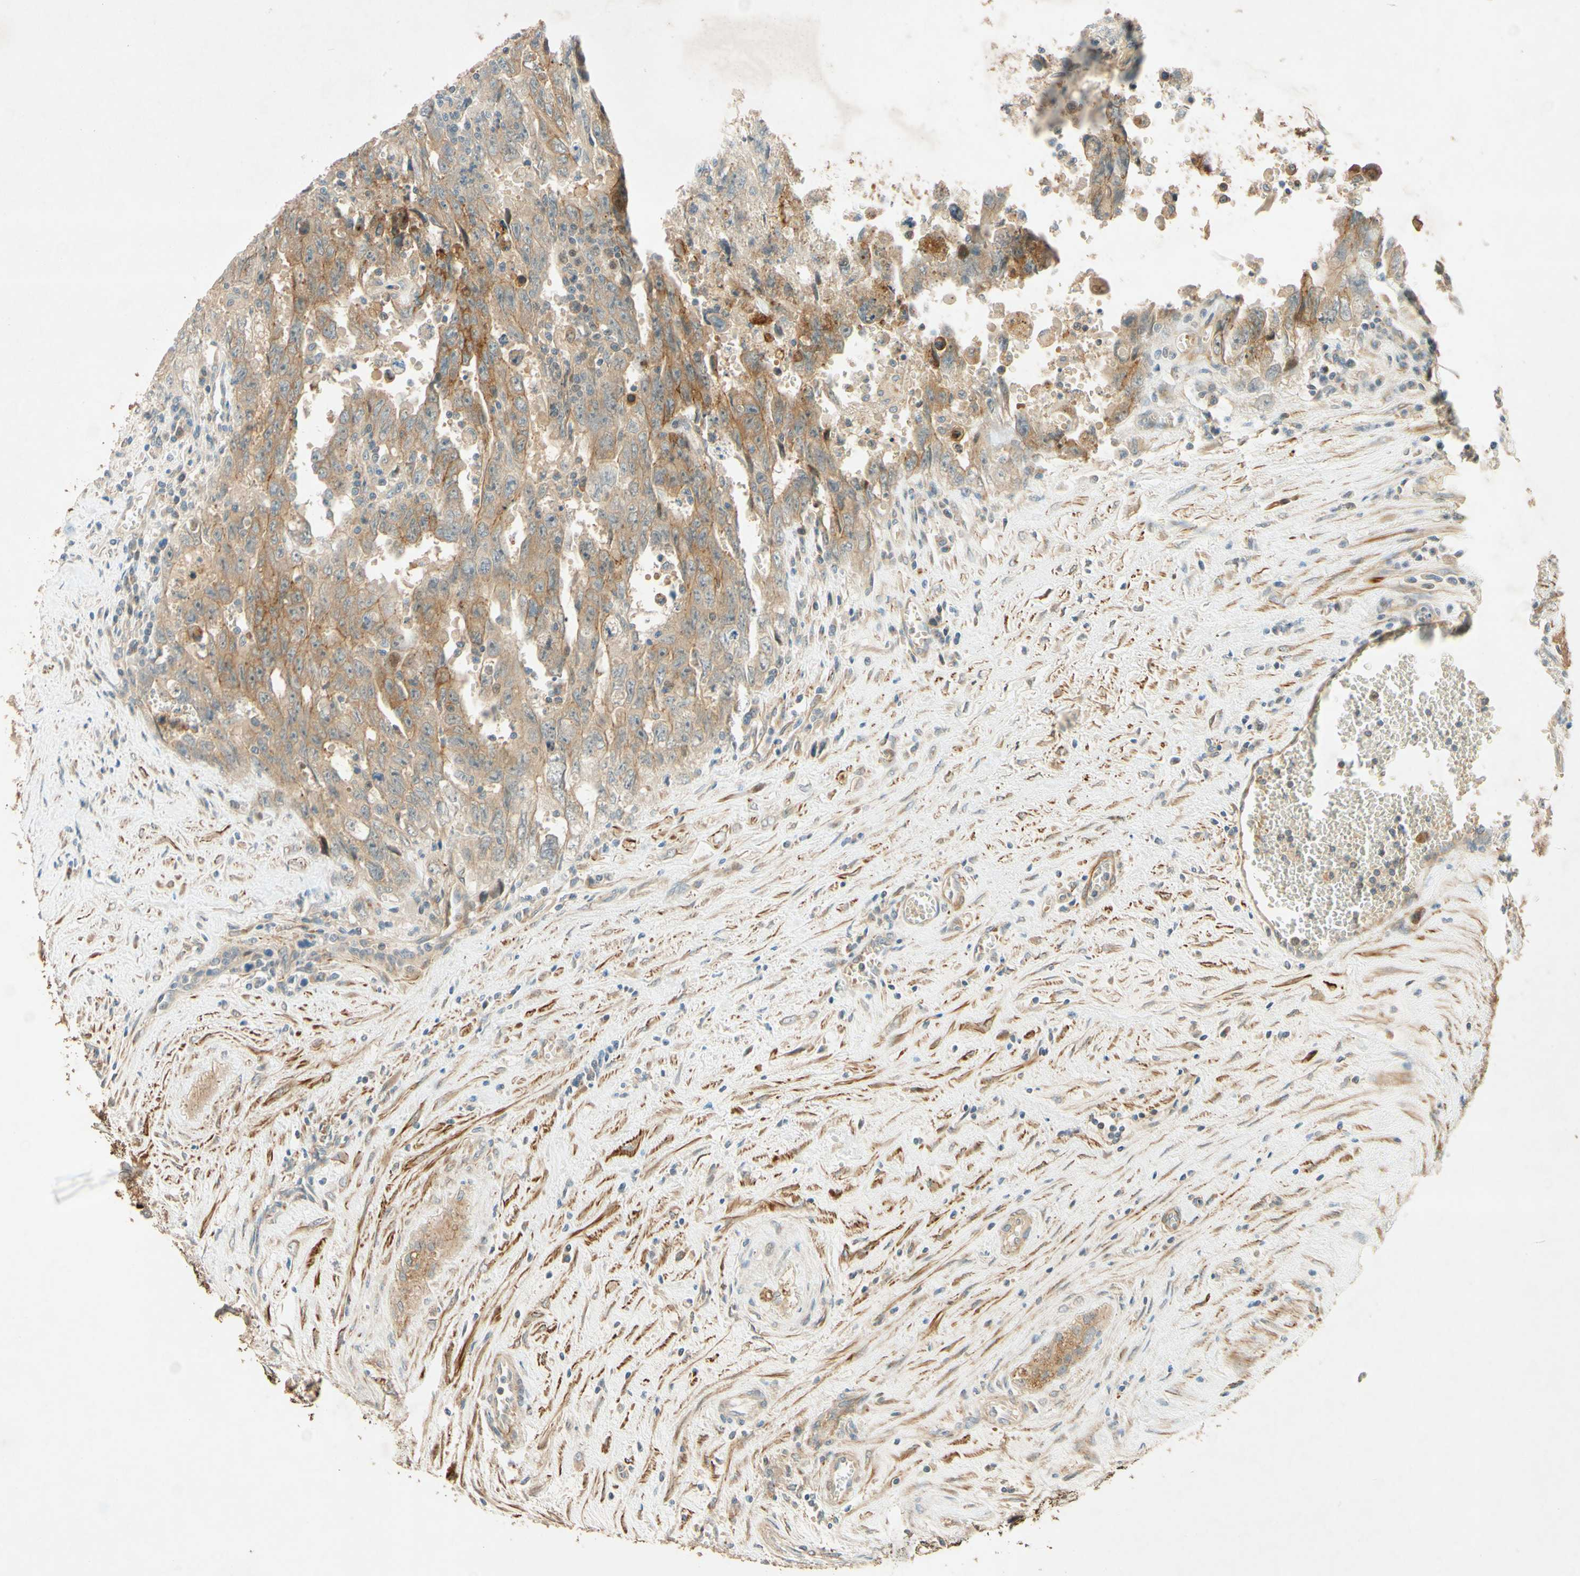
{"staining": {"intensity": "moderate", "quantity": ">75%", "location": "cytoplasmic/membranous"}, "tissue": "testis cancer", "cell_type": "Tumor cells", "image_type": "cancer", "snomed": [{"axis": "morphology", "description": "Carcinoma, Embryonal, NOS"}, {"axis": "topography", "description": "Testis"}], "caption": "Immunohistochemical staining of human testis cancer (embryonal carcinoma) displays medium levels of moderate cytoplasmic/membranous protein expression in approximately >75% of tumor cells.", "gene": "ADAM17", "patient": {"sex": "male", "age": 28}}